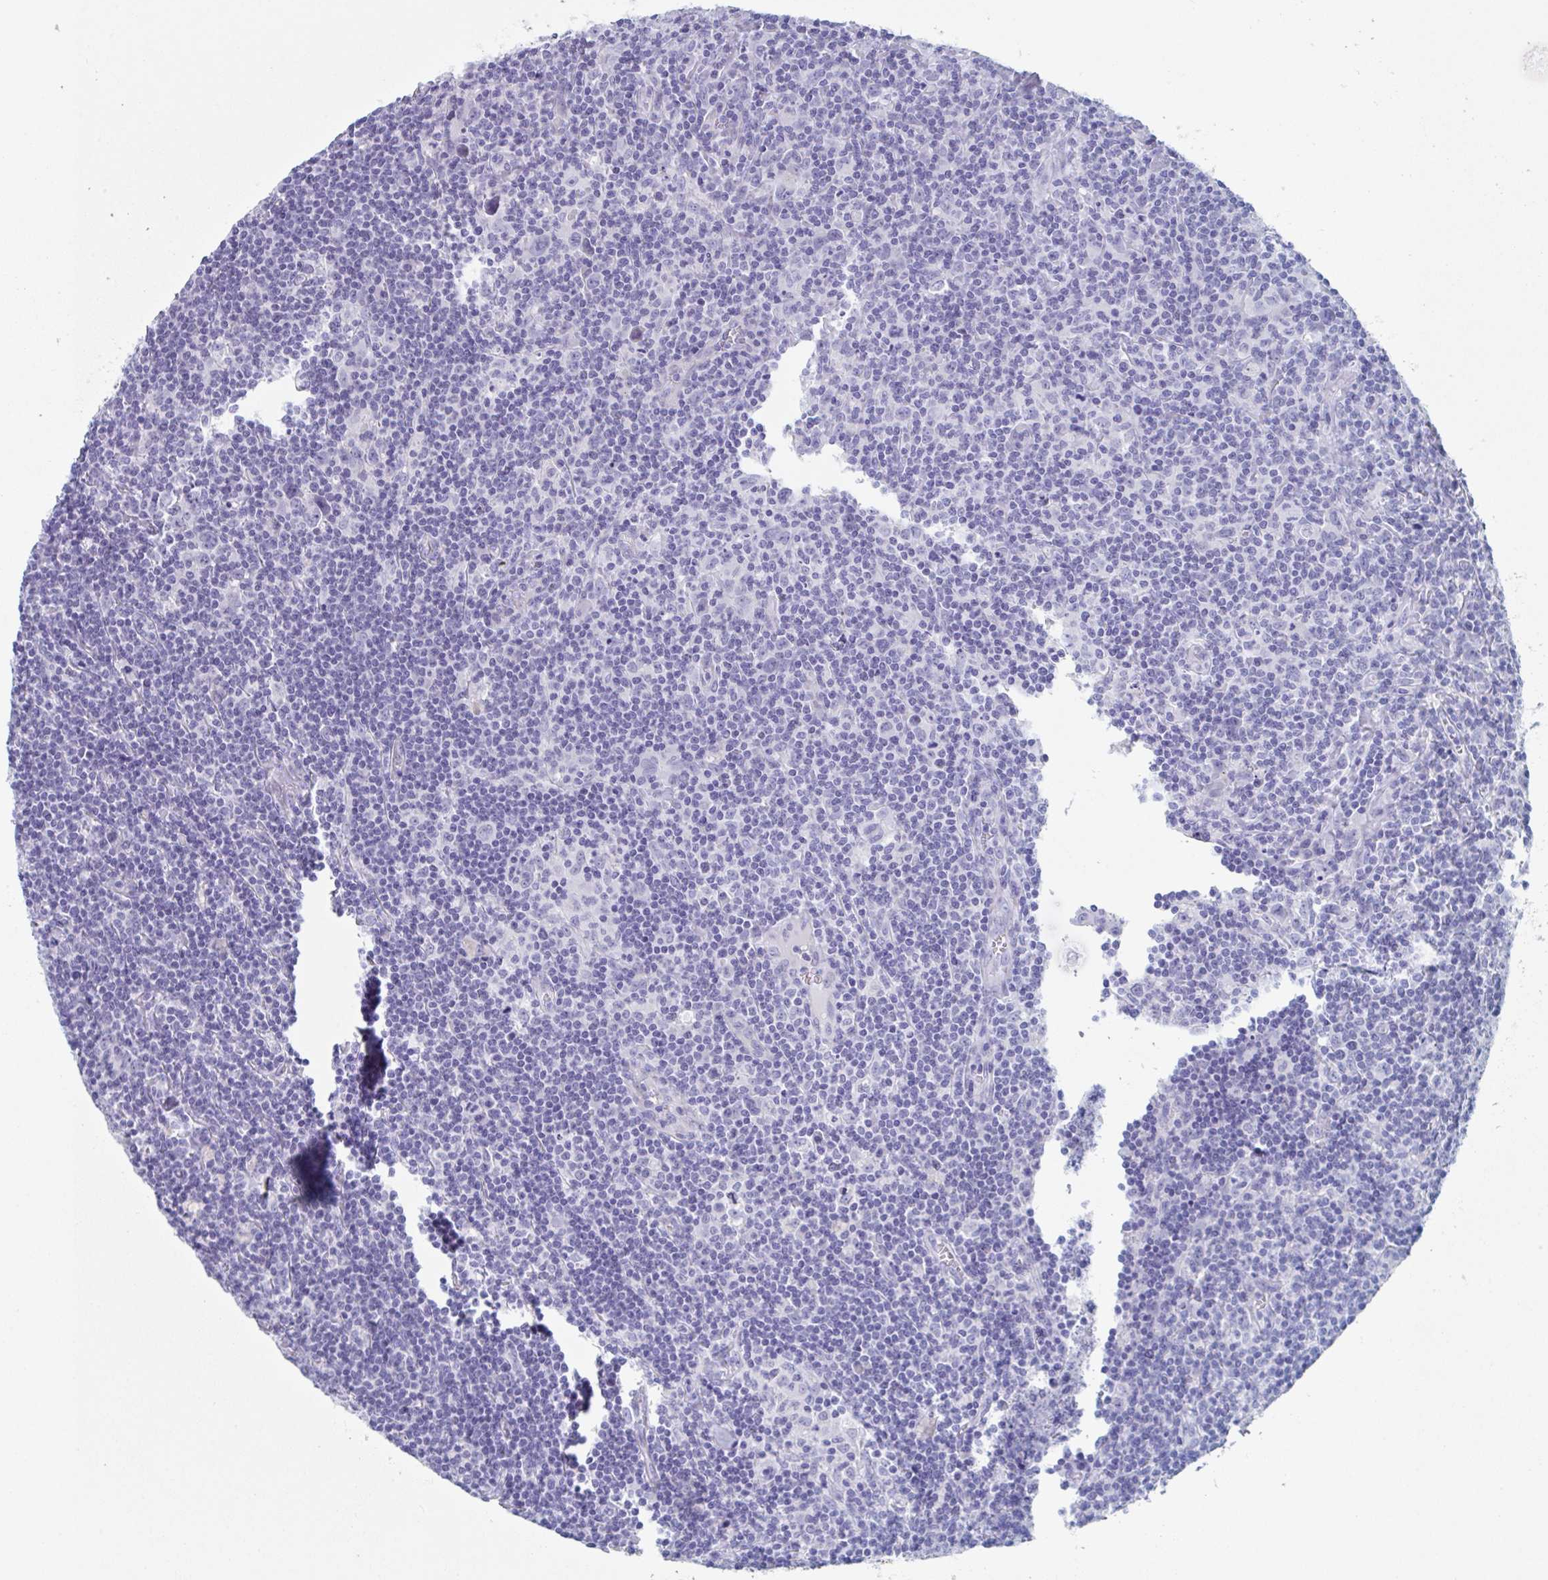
{"staining": {"intensity": "negative", "quantity": "none", "location": "none"}, "tissue": "lymphoma", "cell_type": "Tumor cells", "image_type": "cancer", "snomed": [{"axis": "morphology", "description": "Hodgkin's disease, NOS"}, {"axis": "topography", "description": "Lymph node"}], "caption": "Immunohistochemical staining of lymphoma demonstrates no significant positivity in tumor cells.", "gene": "ZPBP", "patient": {"sex": "female", "age": 18}}